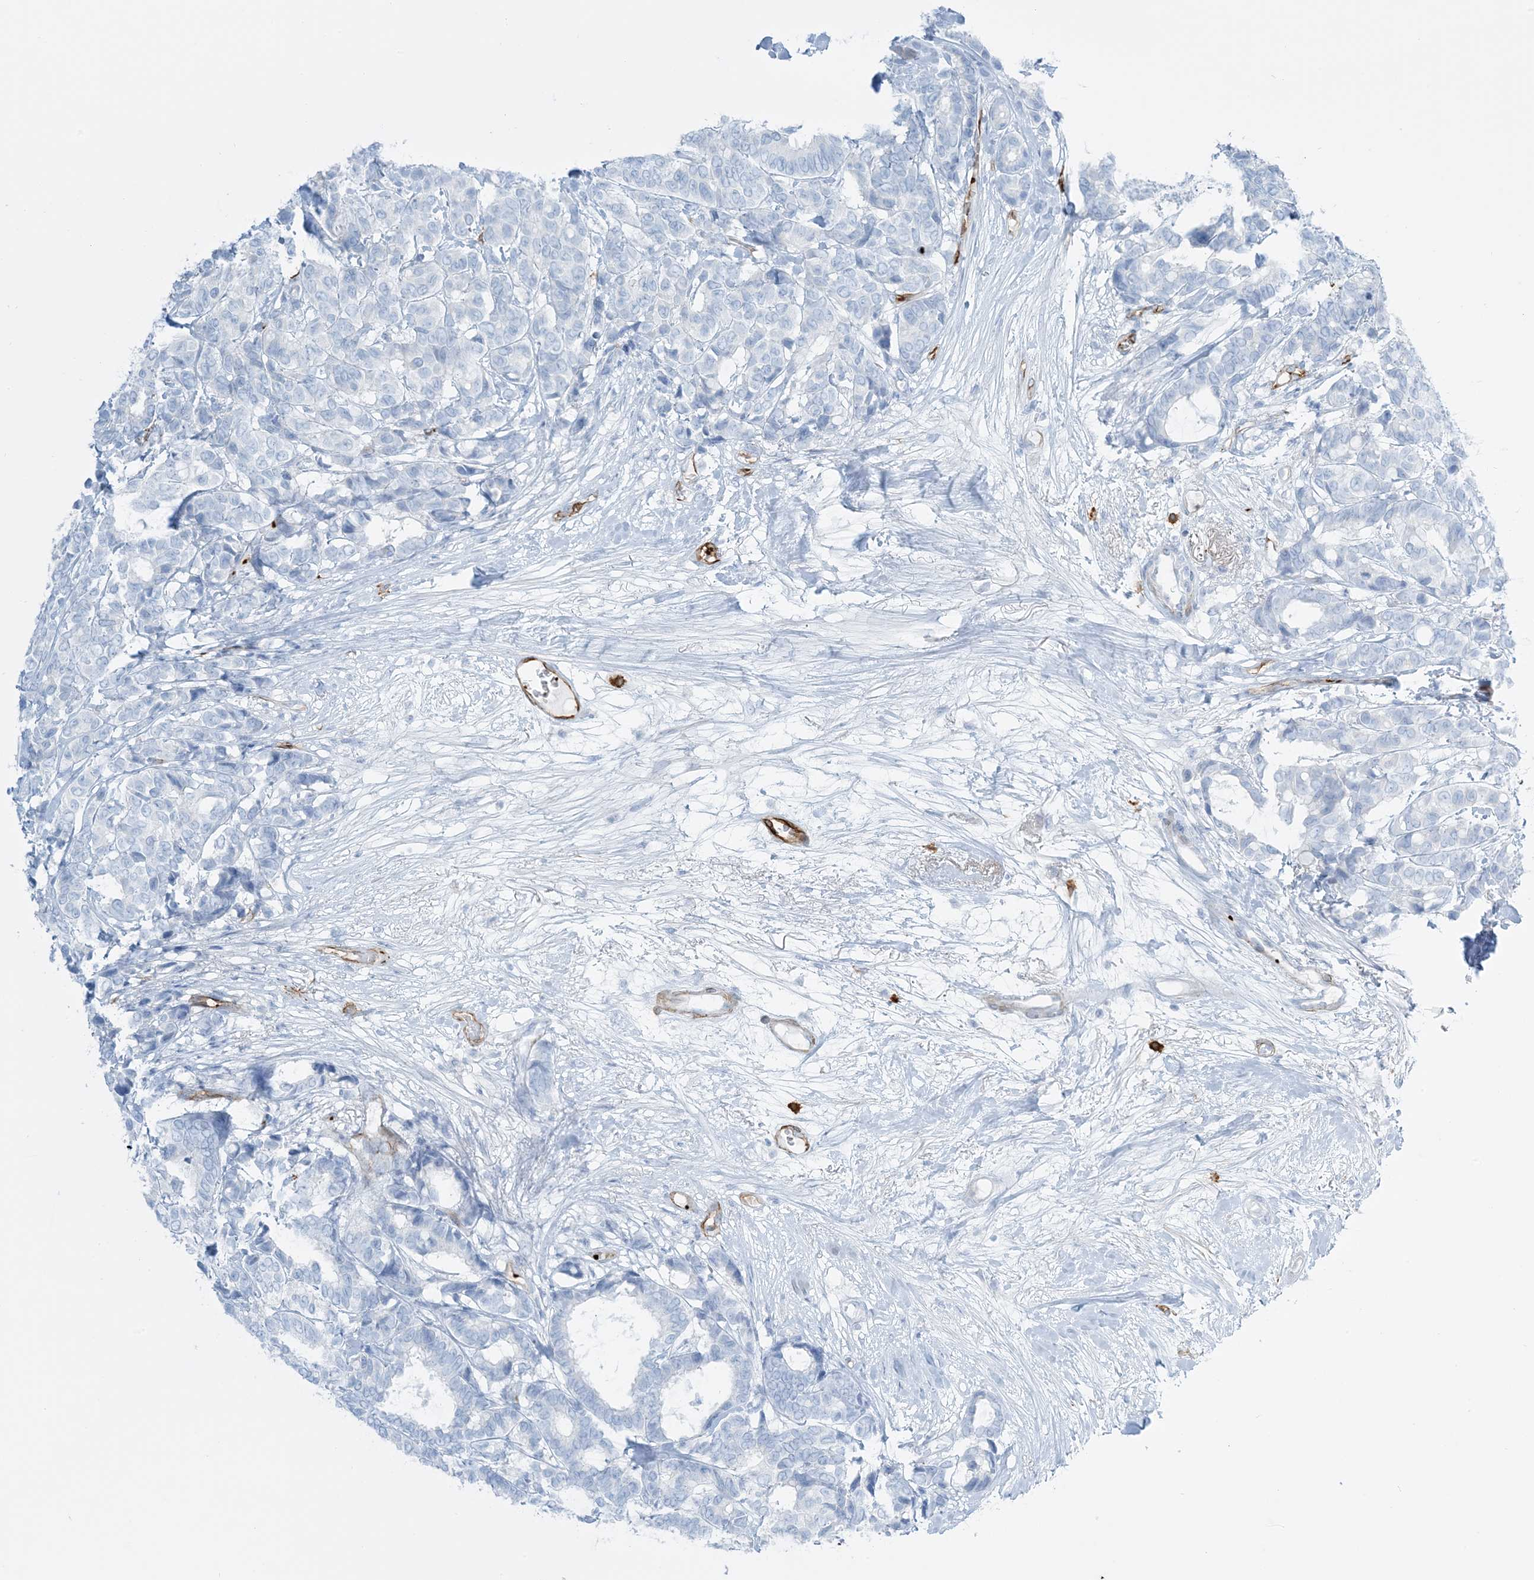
{"staining": {"intensity": "negative", "quantity": "none", "location": "none"}, "tissue": "breast cancer", "cell_type": "Tumor cells", "image_type": "cancer", "snomed": [{"axis": "morphology", "description": "Duct carcinoma"}, {"axis": "topography", "description": "Breast"}], "caption": "Tumor cells are negative for brown protein staining in breast cancer (intraductal carcinoma). Nuclei are stained in blue.", "gene": "EPS8L3", "patient": {"sex": "female", "age": 87}}